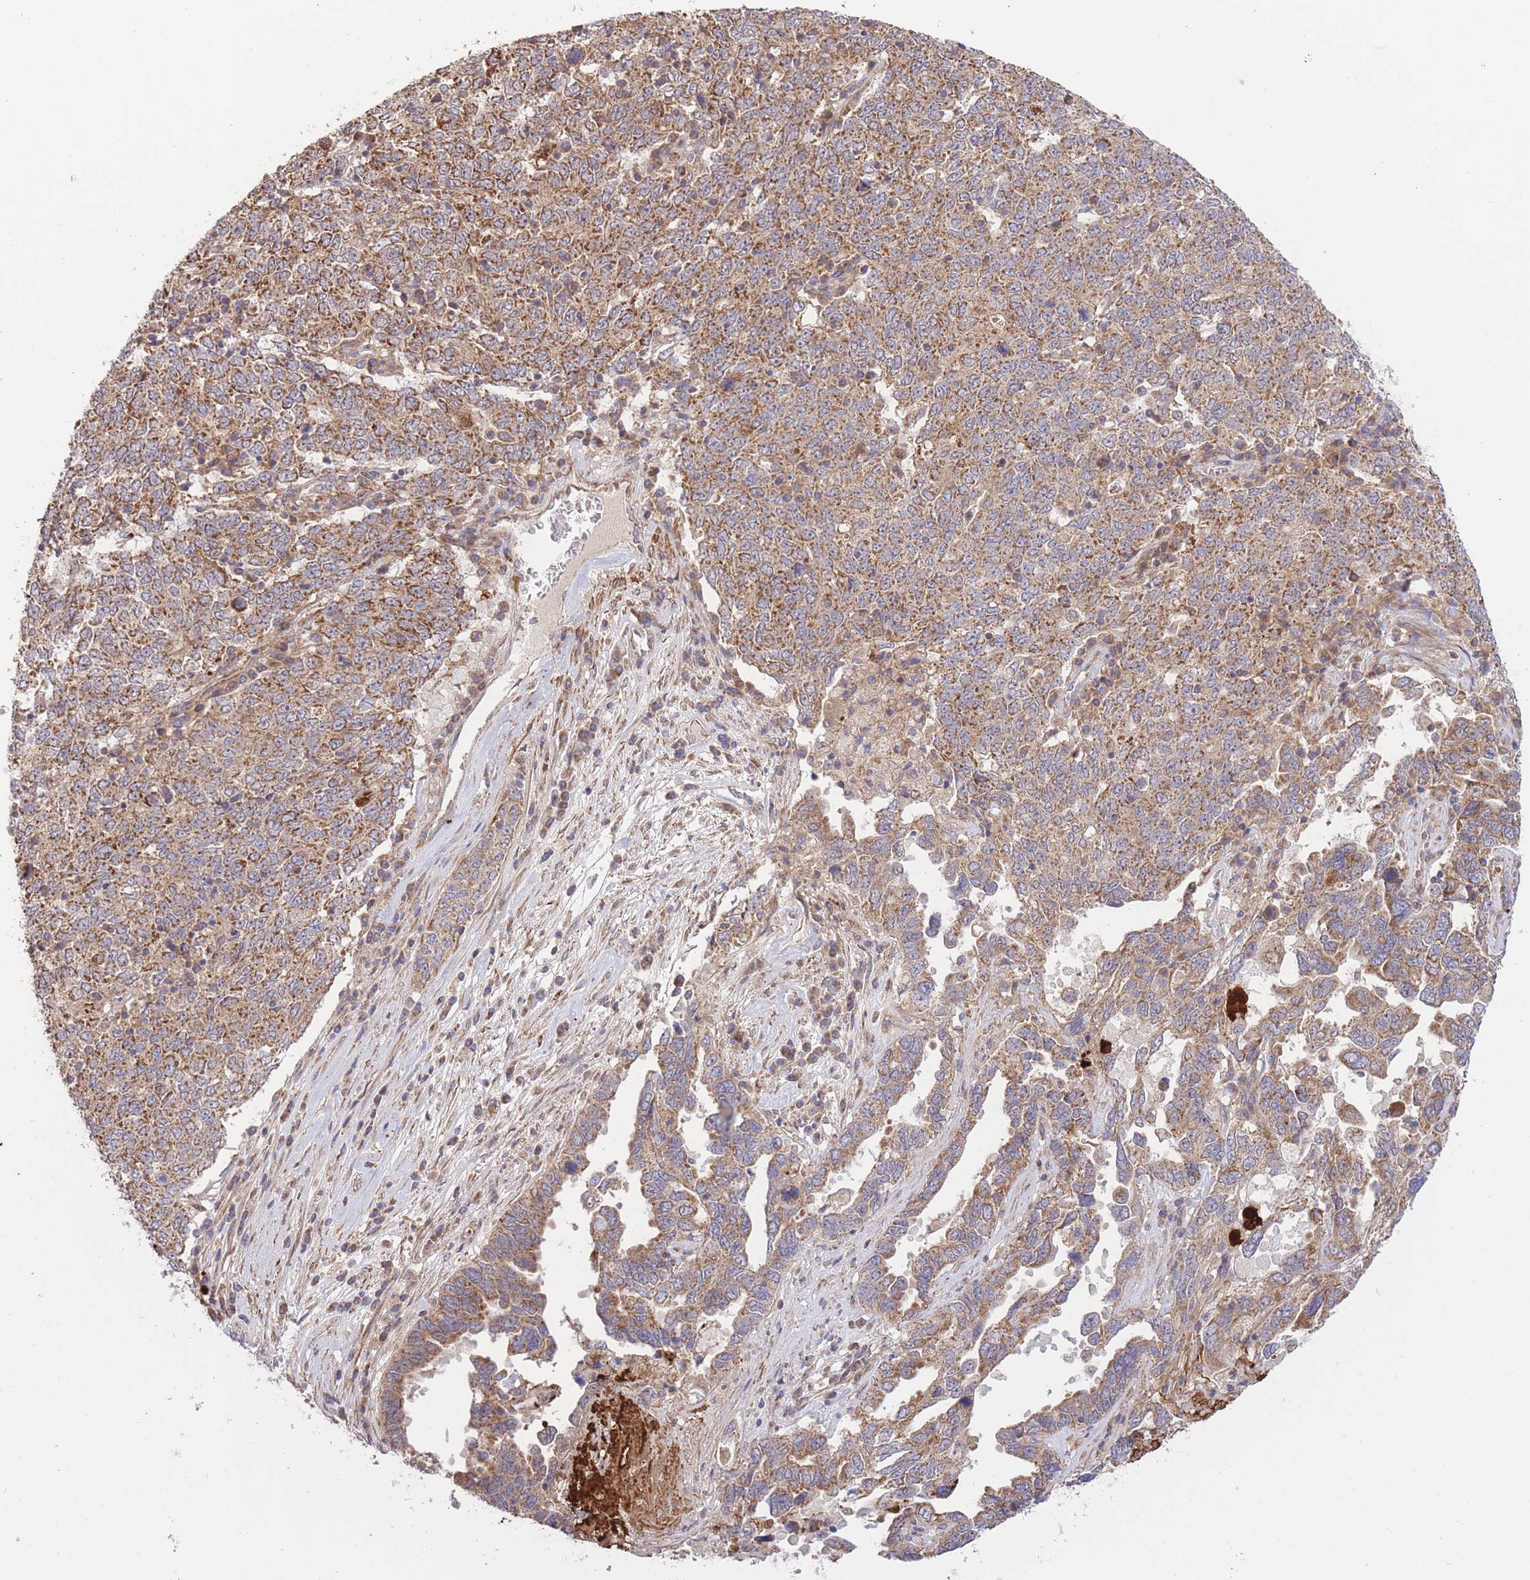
{"staining": {"intensity": "moderate", "quantity": ">75%", "location": "cytoplasmic/membranous"}, "tissue": "ovarian cancer", "cell_type": "Tumor cells", "image_type": "cancer", "snomed": [{"axis": "morphology", "description": "Carcinoma, endometroid"}, {"axis": "topography", "description": "Ovary"}], "caption": "DAB immunohistochemical staining of human ovarian endometroid carcinoma reveals moderate cytoplasmic/membranous protein staining in approximately >75% of tumor cells.", "gene": "ATP13A2", "patient": {"sex": "female", "age": 62}}